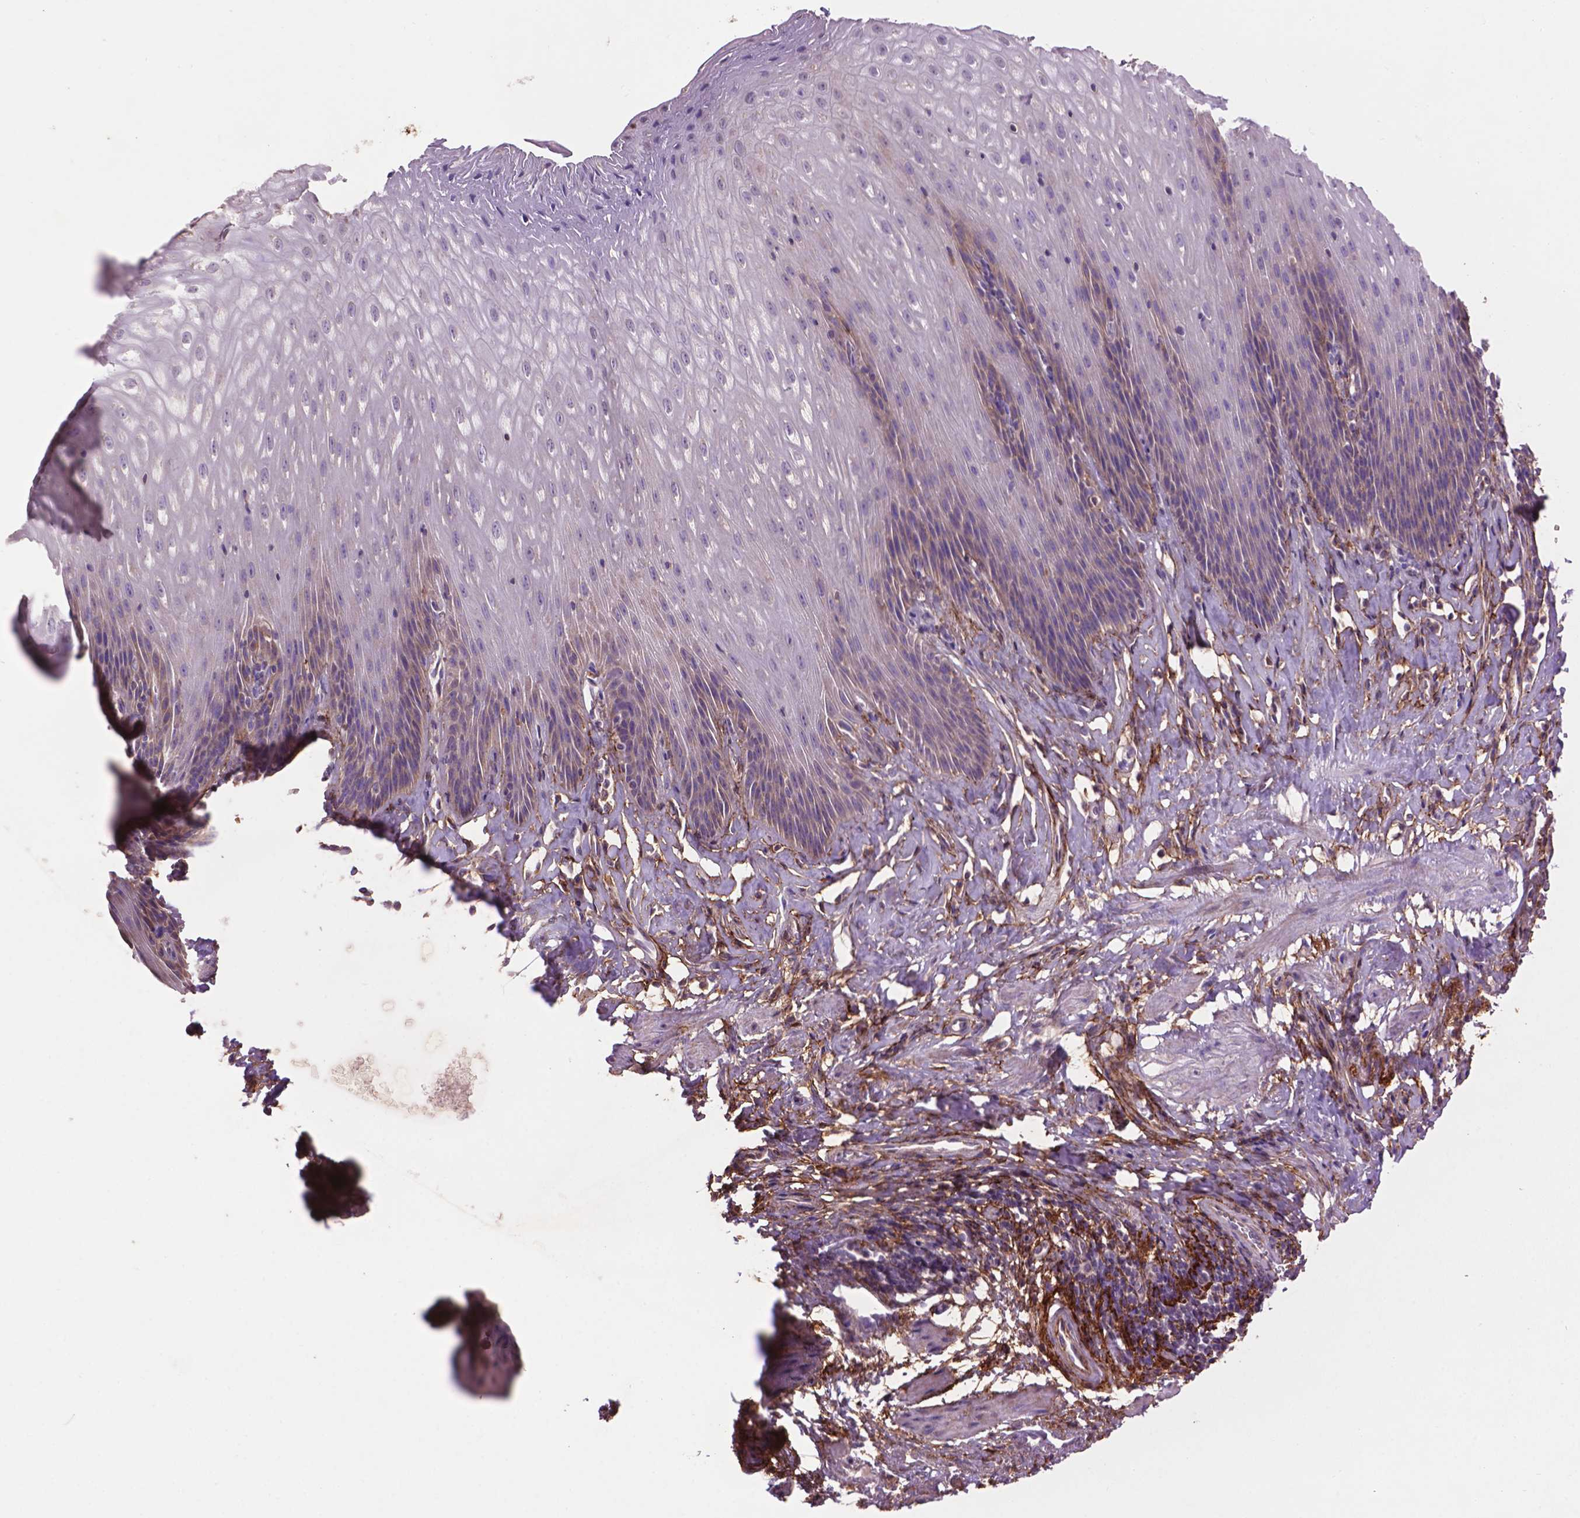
{"staining": {"intensity": "negative", "quantity": "none", "location": "none"}, "tissue": "esophagus", "cell_type": "Squamous epithelial cells", "image_type": "normal", "snomed": [{"axis": "morphology", "description": "Normal tissue, NOS"}, {"axis": "topography", "description": "Esophagus"}], "caption": "Protein analysis of unremarkable esophagus demonstrates no significant expression in squamous epithelial cells.", "gene": "LRRC3C", "patient": {"sex": "female", "age": 61}}